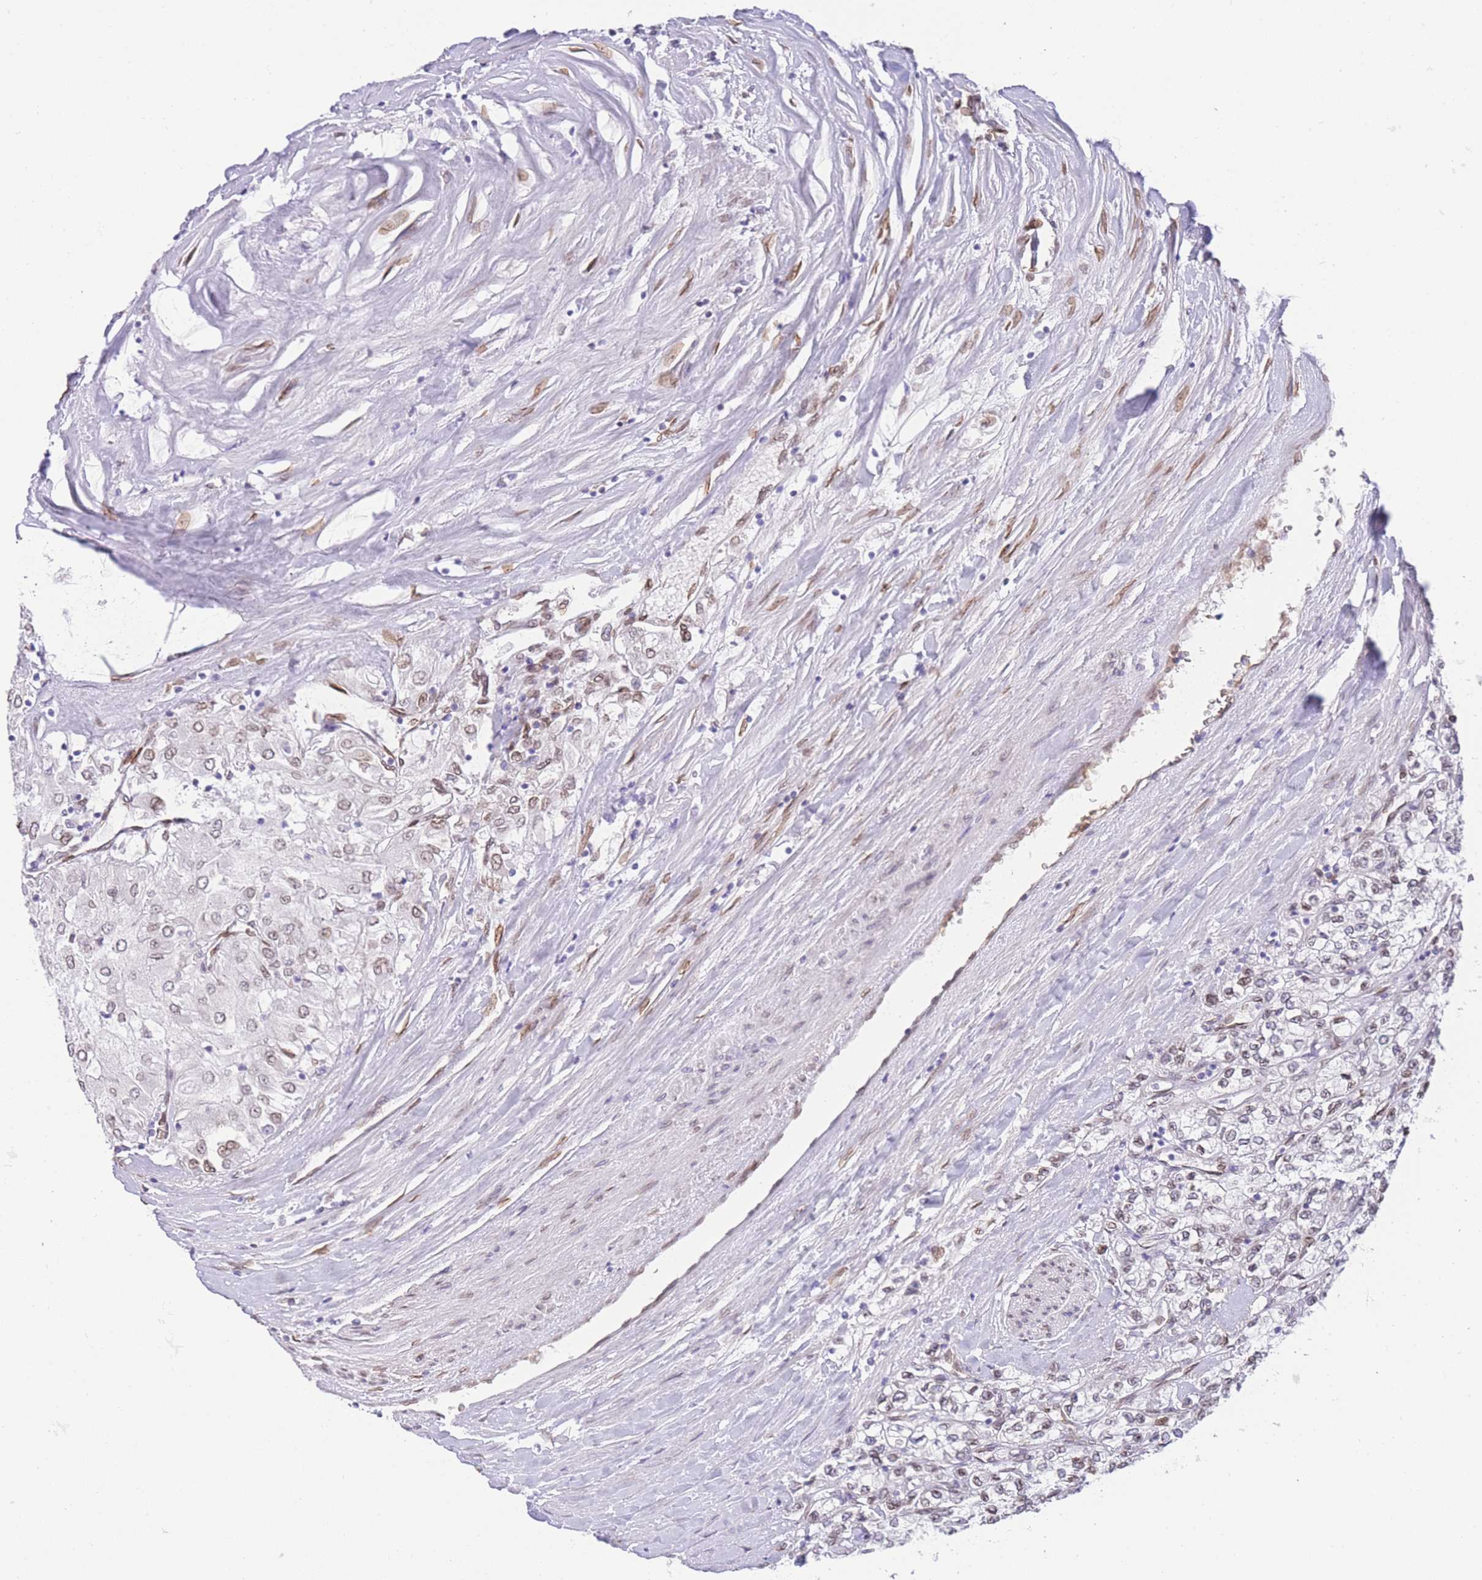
{"staining": {"intensity": "weak", "quantity": "25%-75%", "location": "nuclear"}, "tissue": "renal cancer", "cell_type": "Tumor cells", "image_type": "cancer", "snomed": [{"axis": "morphology", "description": "Adenocarcinoma, NOS"}, {"axis": "topography", "description": "Kidney"}], "caption": "Immunohistochemical staining of adenocarcinoma (renal) displays low levels of weak nuclear protein positivity in about 25%-75% of tumor cells.", "gene": "OR10AD1", "patient": {"sex": "male", "age": 80}}